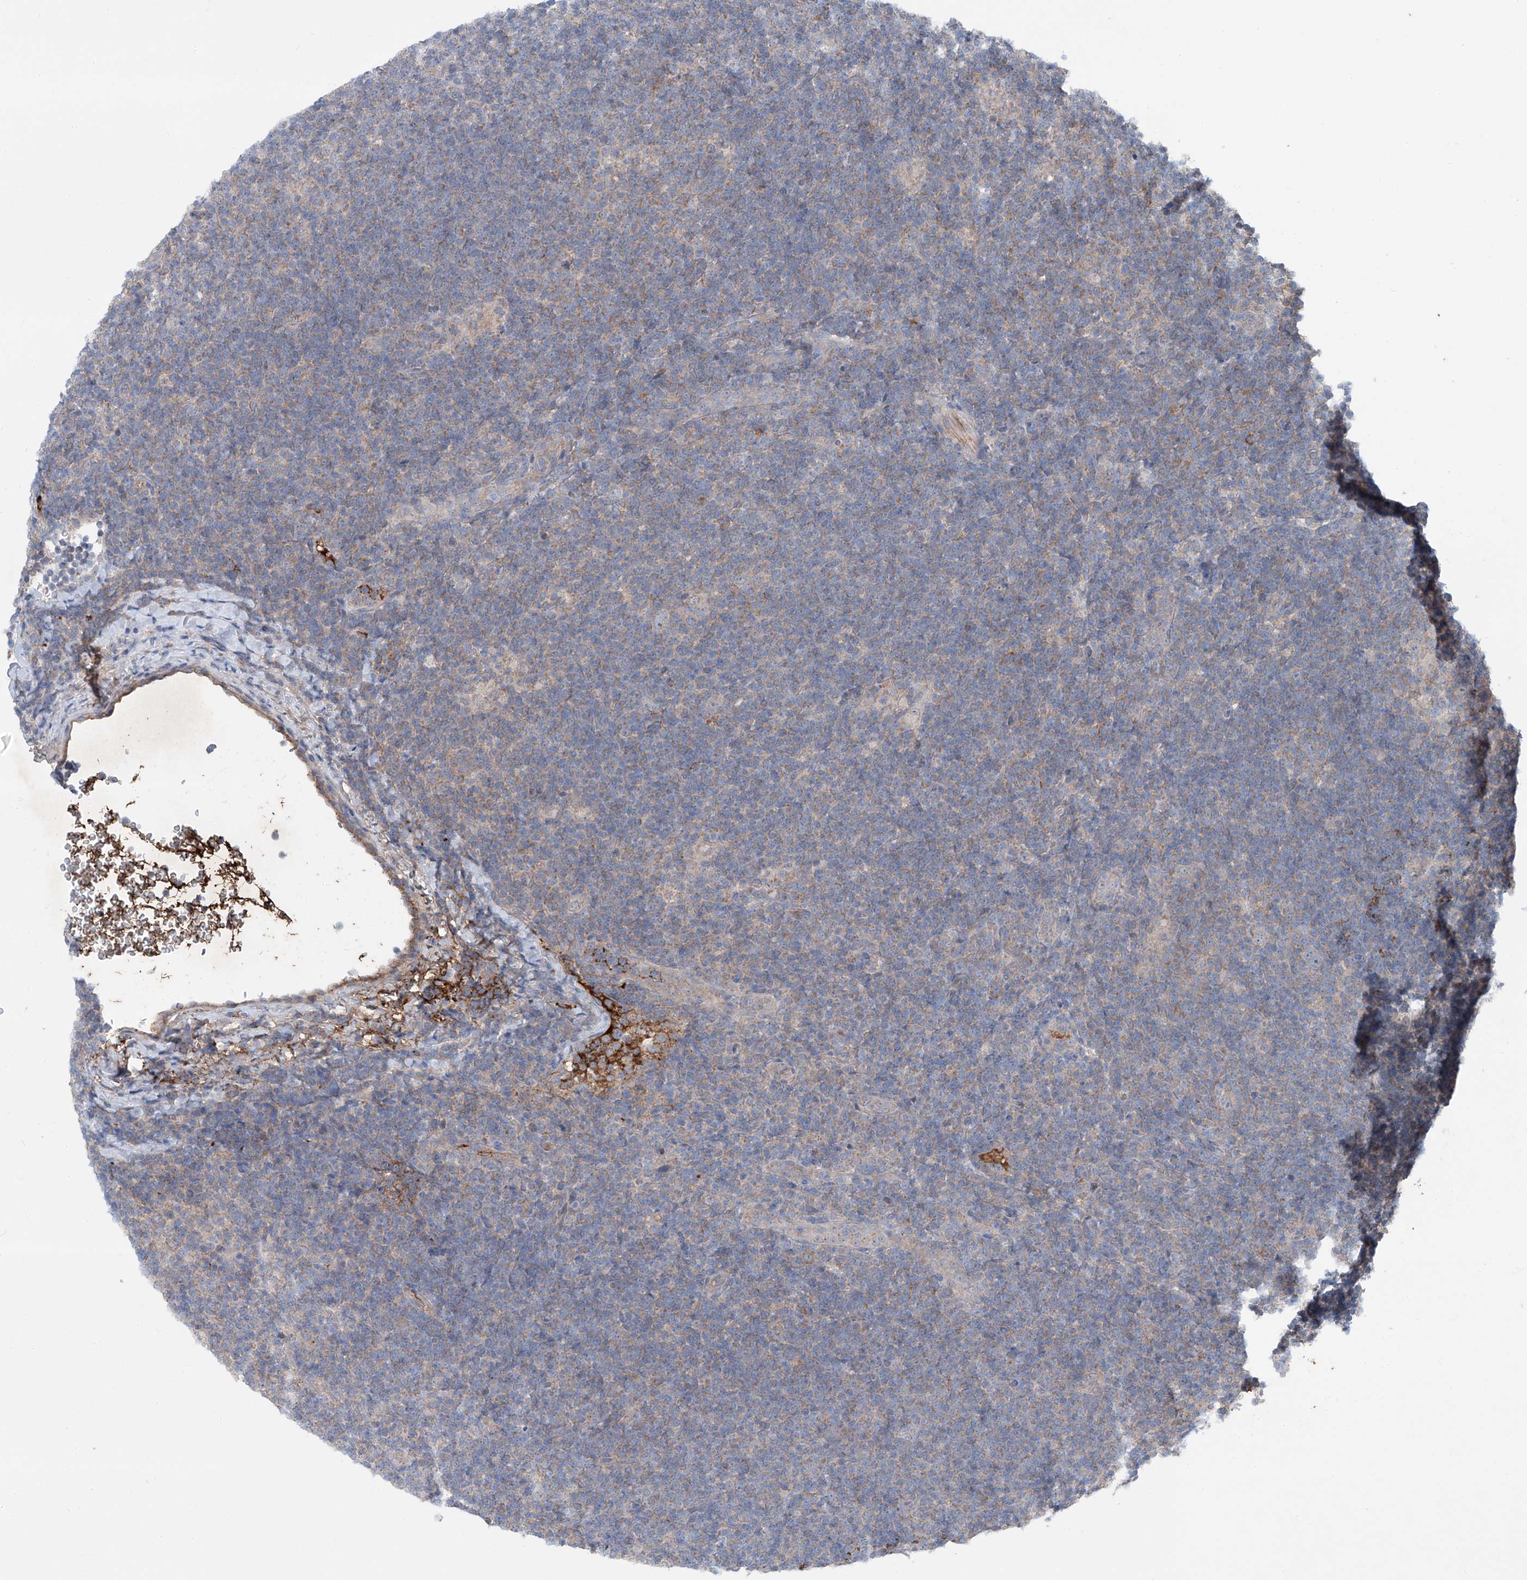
{"staining": {"intensity": "negative", "quantity": "none", "location": "none"}, "tissue": "lymphoma", "cell_type": "Tumor cells", "image_type": "cancer", "snomed": [{"axis": "morphology", "description": "Hodgkin's disease, NOS"}, {"axis": "topography", "description": "Lymph node"}], "caption": "Human Hodgkin's disease stained for a protein using immunohistochemistry (IHC) exhibits no expression in tumor cells.", "gene": "SIX4", "patient": {"sex": "female", "age": 57}}